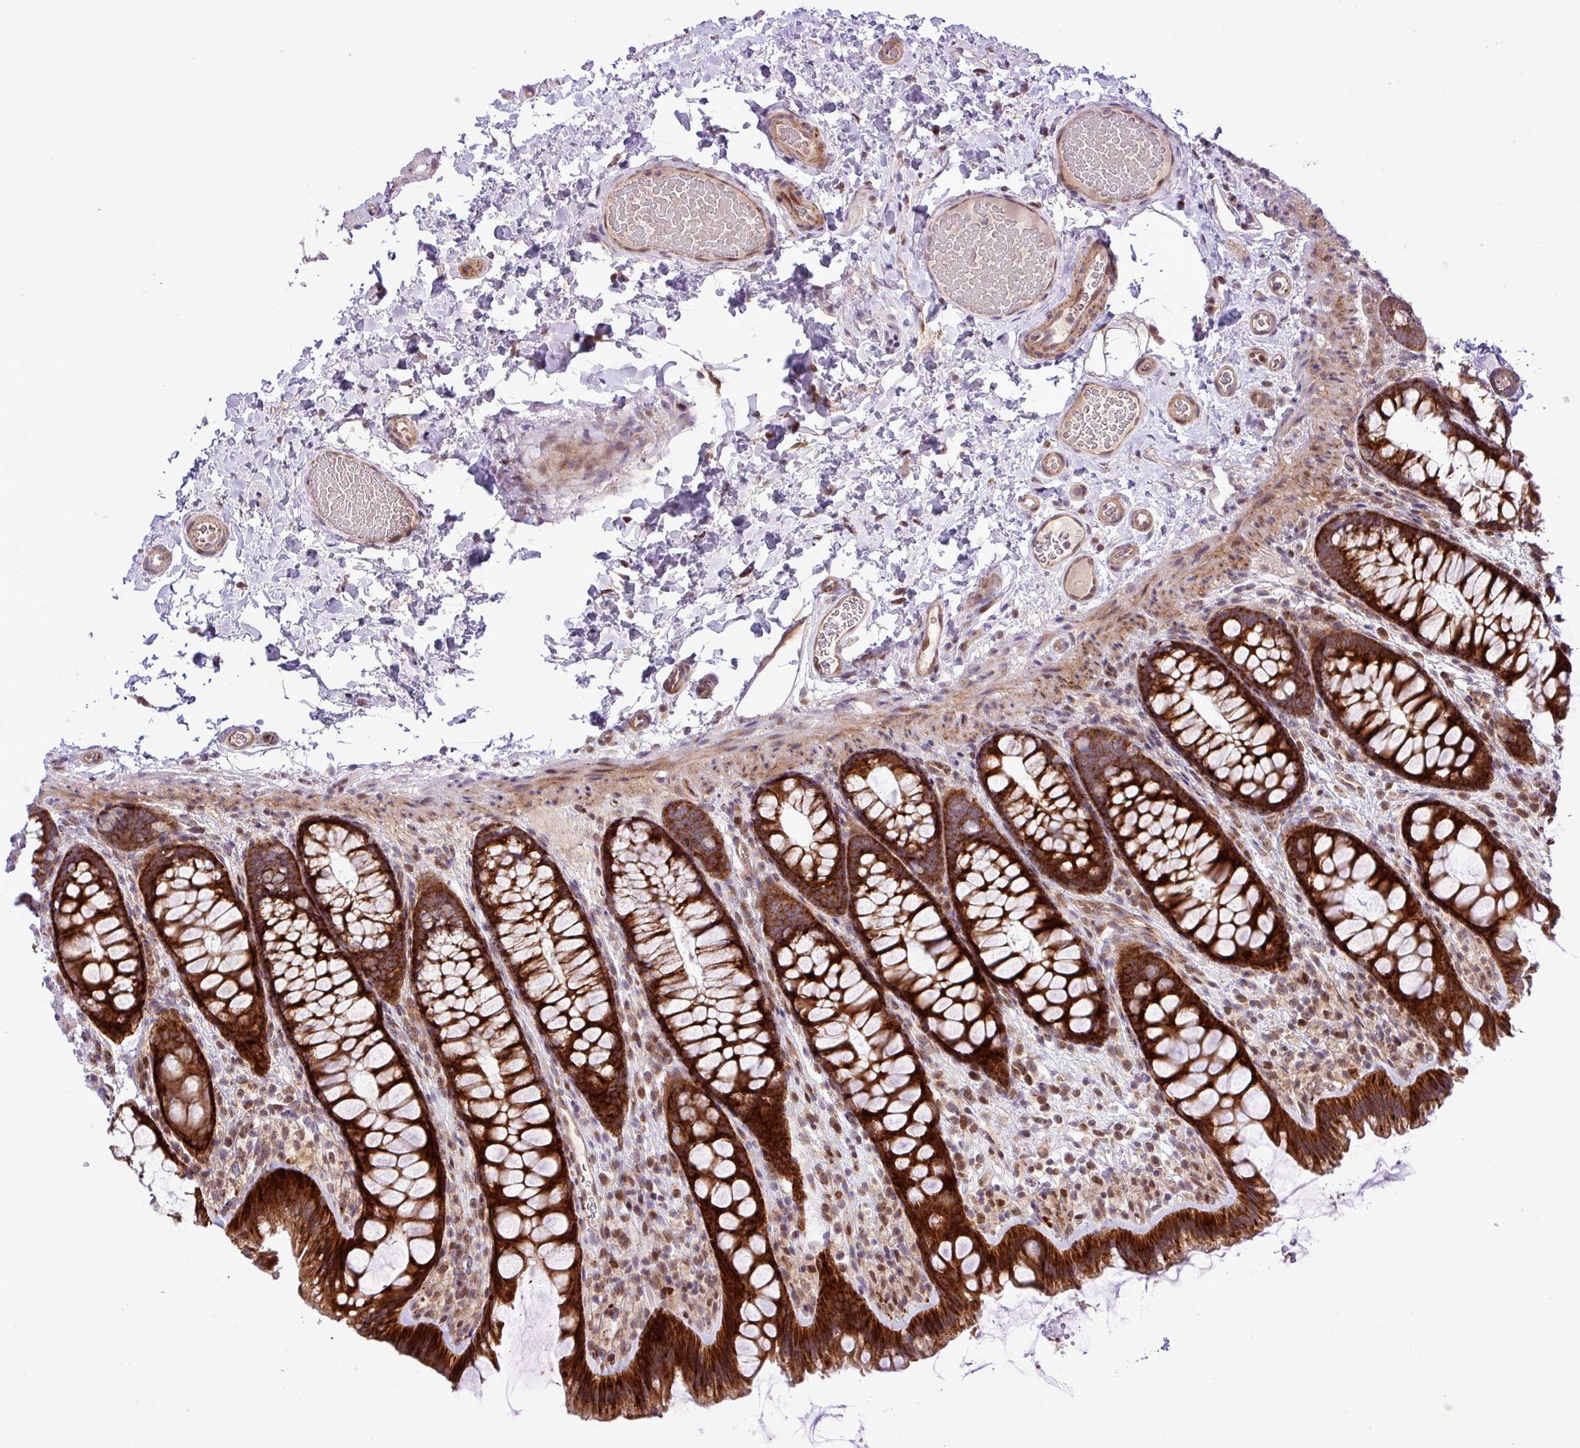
{"staining": {"intensity": "moderate", "quantity": ">75%", "location": "cytoplasmic/membranous"}, "tissue": "colon", "cell_type": "Endothelial cells", "image_type": "normal", "snomed": [{"axis": "morphology", "description": "Normal tissue, NOS"}, {"axis": "topography", "description": "Colon"}], "caption": "Protein expression analysis of unremarkable colon exhibits moderate cytoplasmic/membranous staining in approximately >75% of endothelial cells.", "gene": "B3GNT9", "patient": {"sex": "male", "age": 46}}